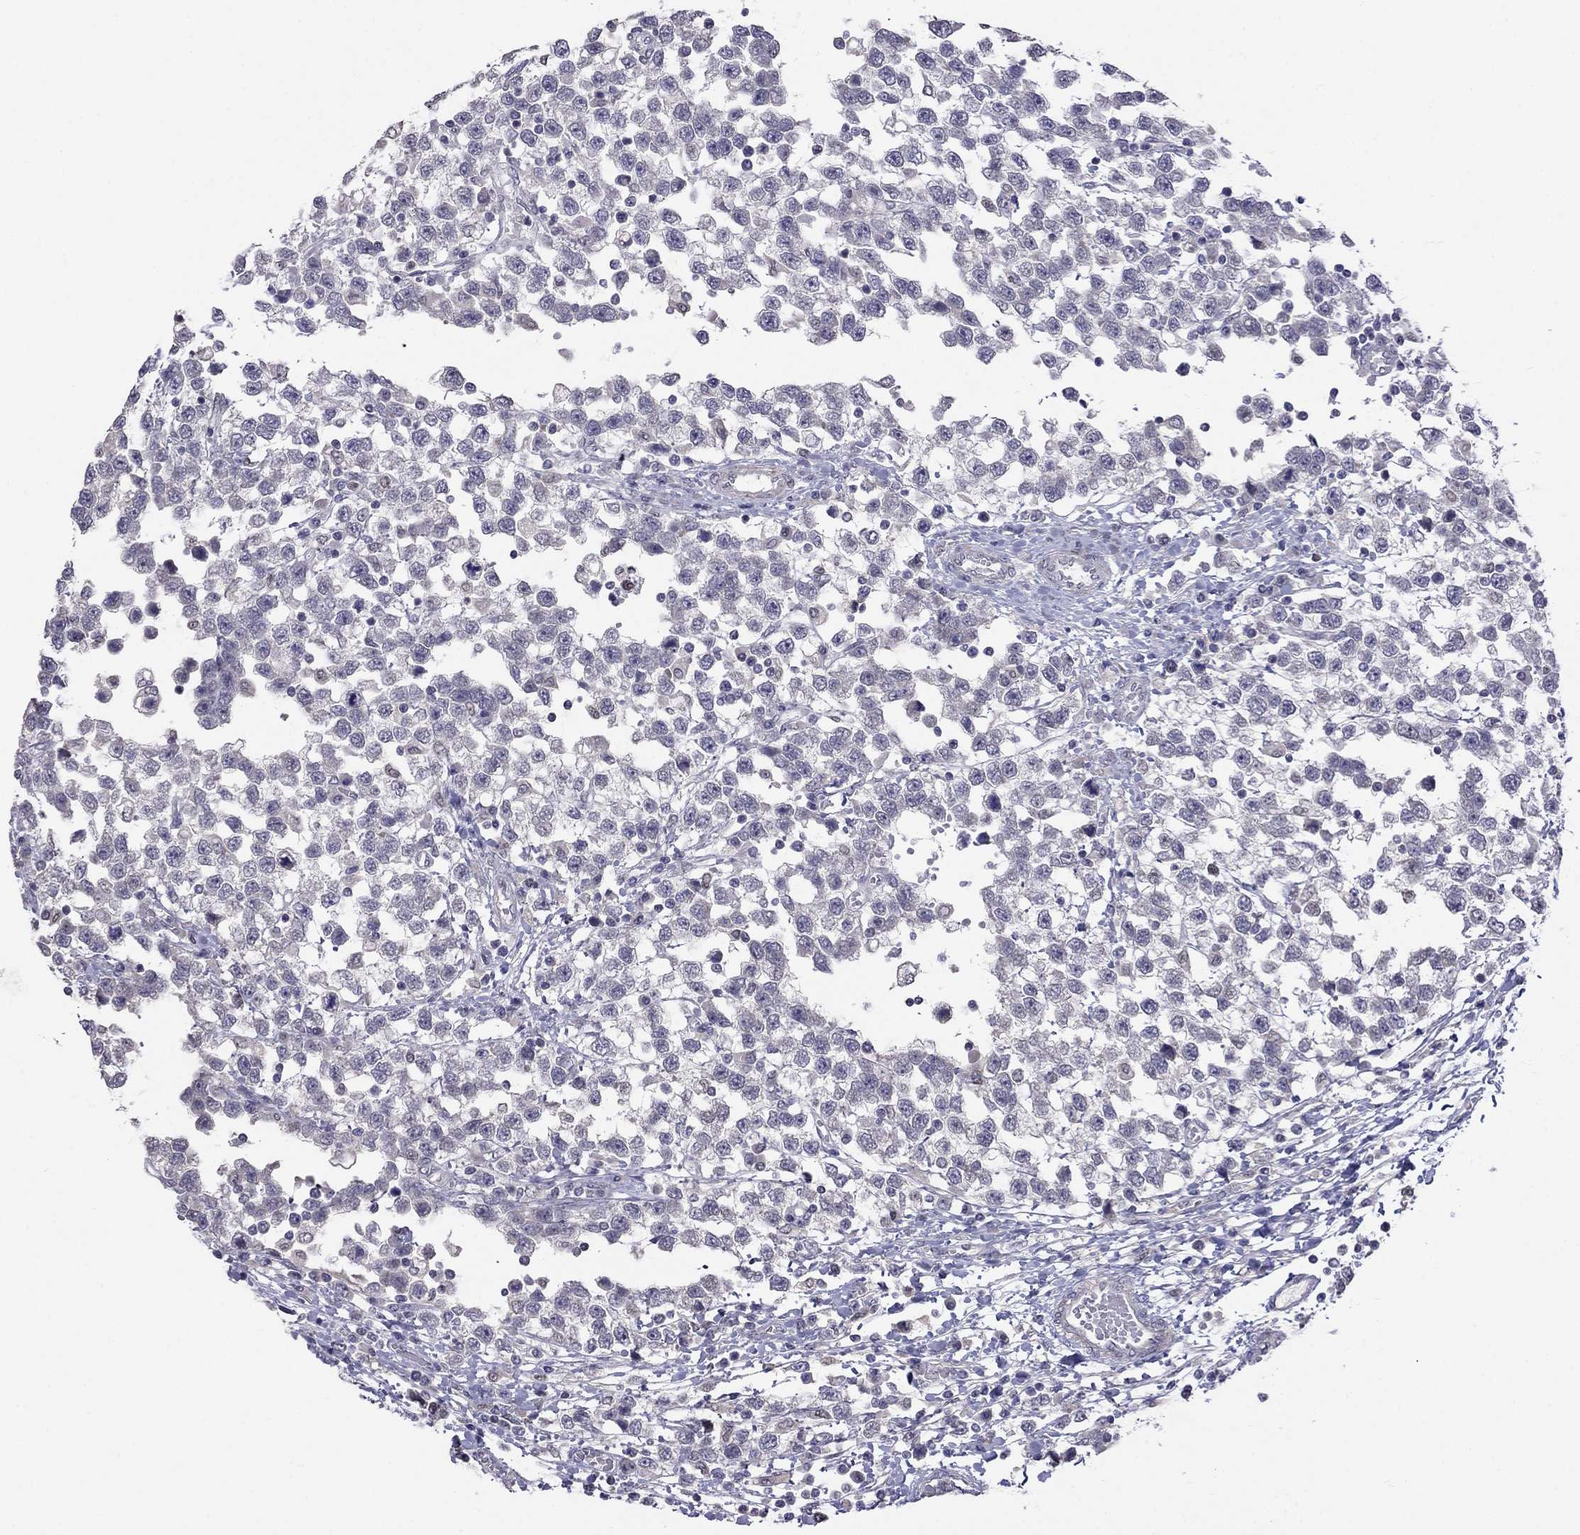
{"staining": {"intensity": "negative", "quantity": "none", "location": "none"}, "tissue": "testis cancer", "cell_type": "Tumor cells", "image_type": "cancer", "snomed": [{"axis": "morphology", "description": "Seminoma, NOS"}, {"axis": "topography", "description": "Testis"}], "caption": "Immunohistochemistry (IHC) of human testis cancer demonstrates no positivity in tumor cells.", "gene": "LRRC39", "patient": {"sex": "male", "age": 34}}